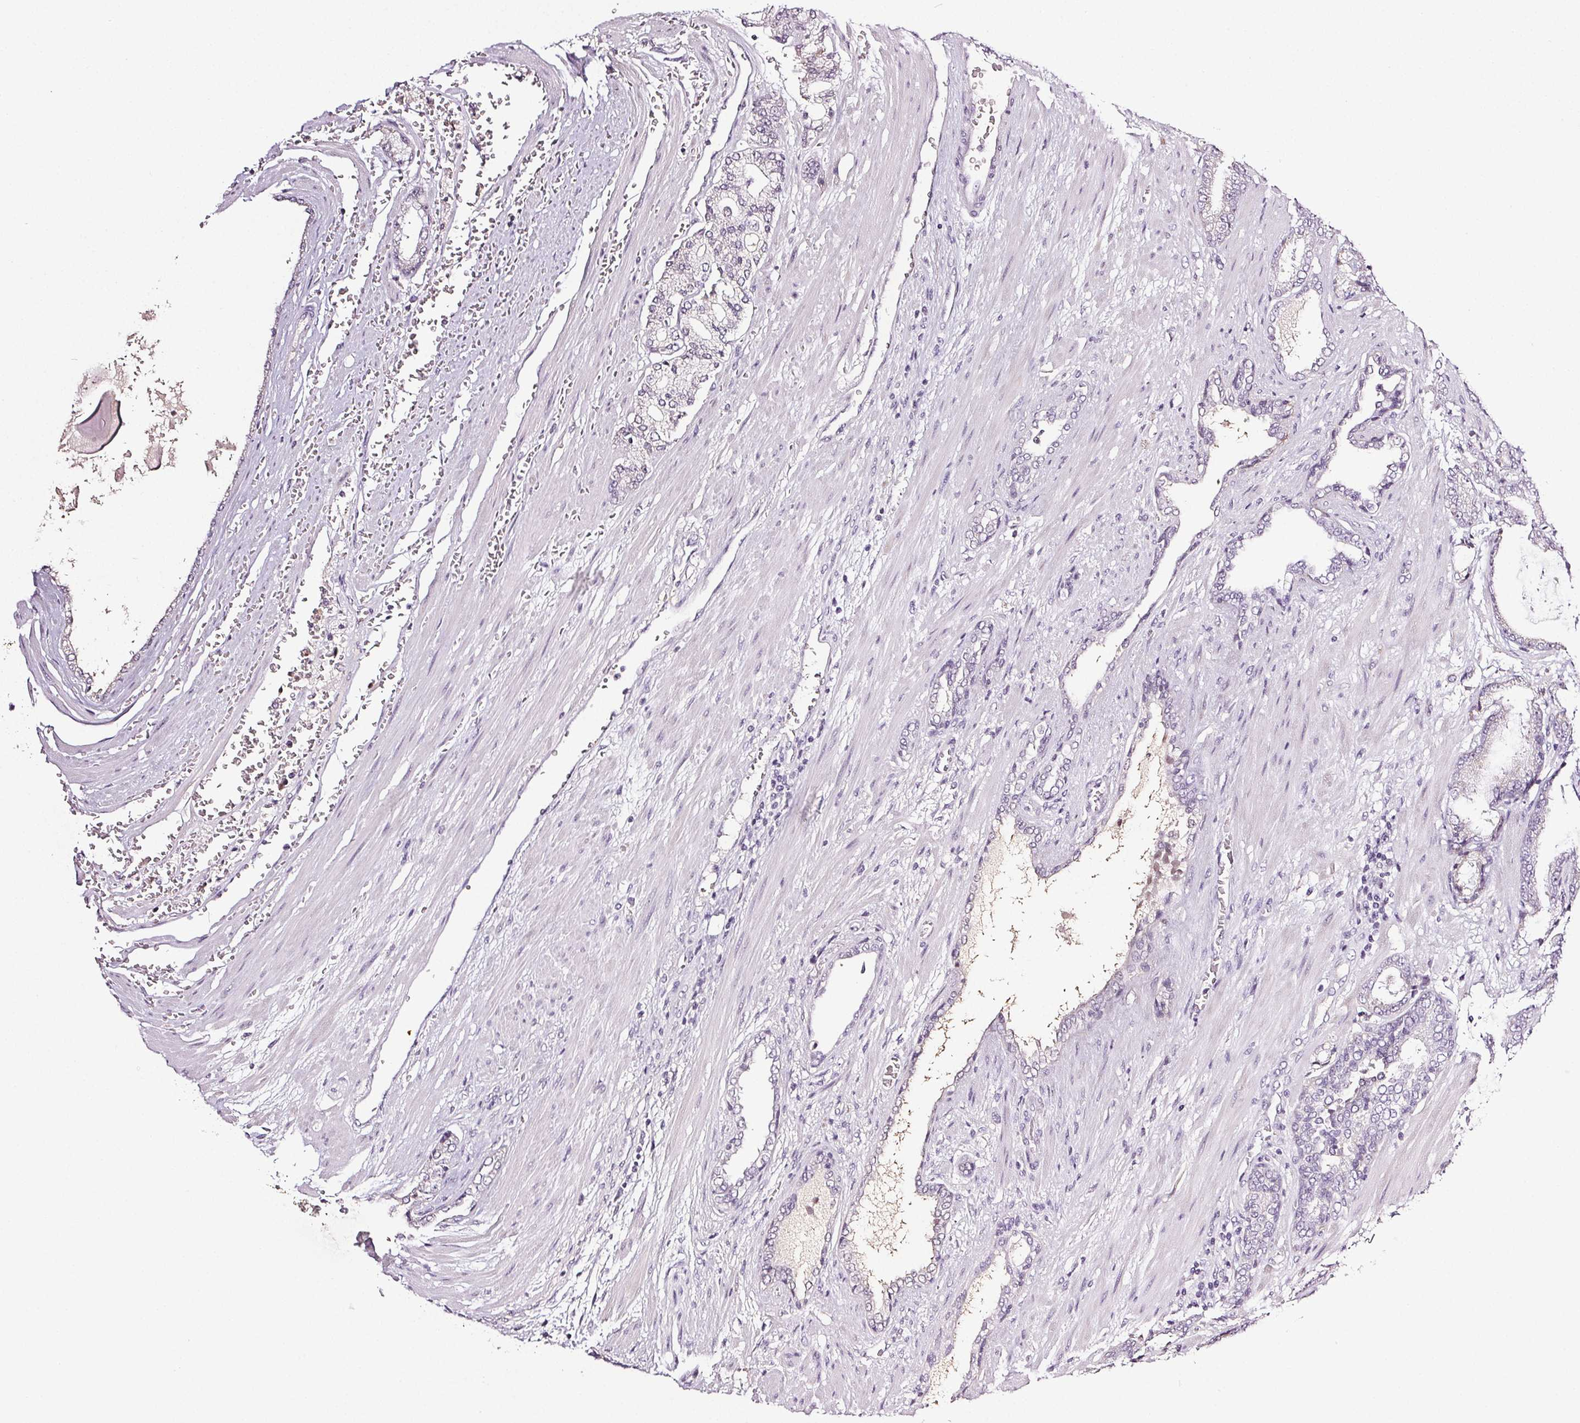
{"staining": {"intensity": "negative", "quantity": "none", "location": "none"}, "tissue": "prostate cancer", "cell_type": "Tumor cells", "image_type": "cancer", "snomed": [{"axis": "morphology", "description": "Adenocarcinoma, High grade"}, {"axis": "topography", "description": "Prostate"}], "caption": "Protein analysis of high-grade adenocarcinoma (prostate) exhibits no significant expression in tumor cells.", "gene": "COL7A1", "patient": {"sex": "male", "age": 64}}